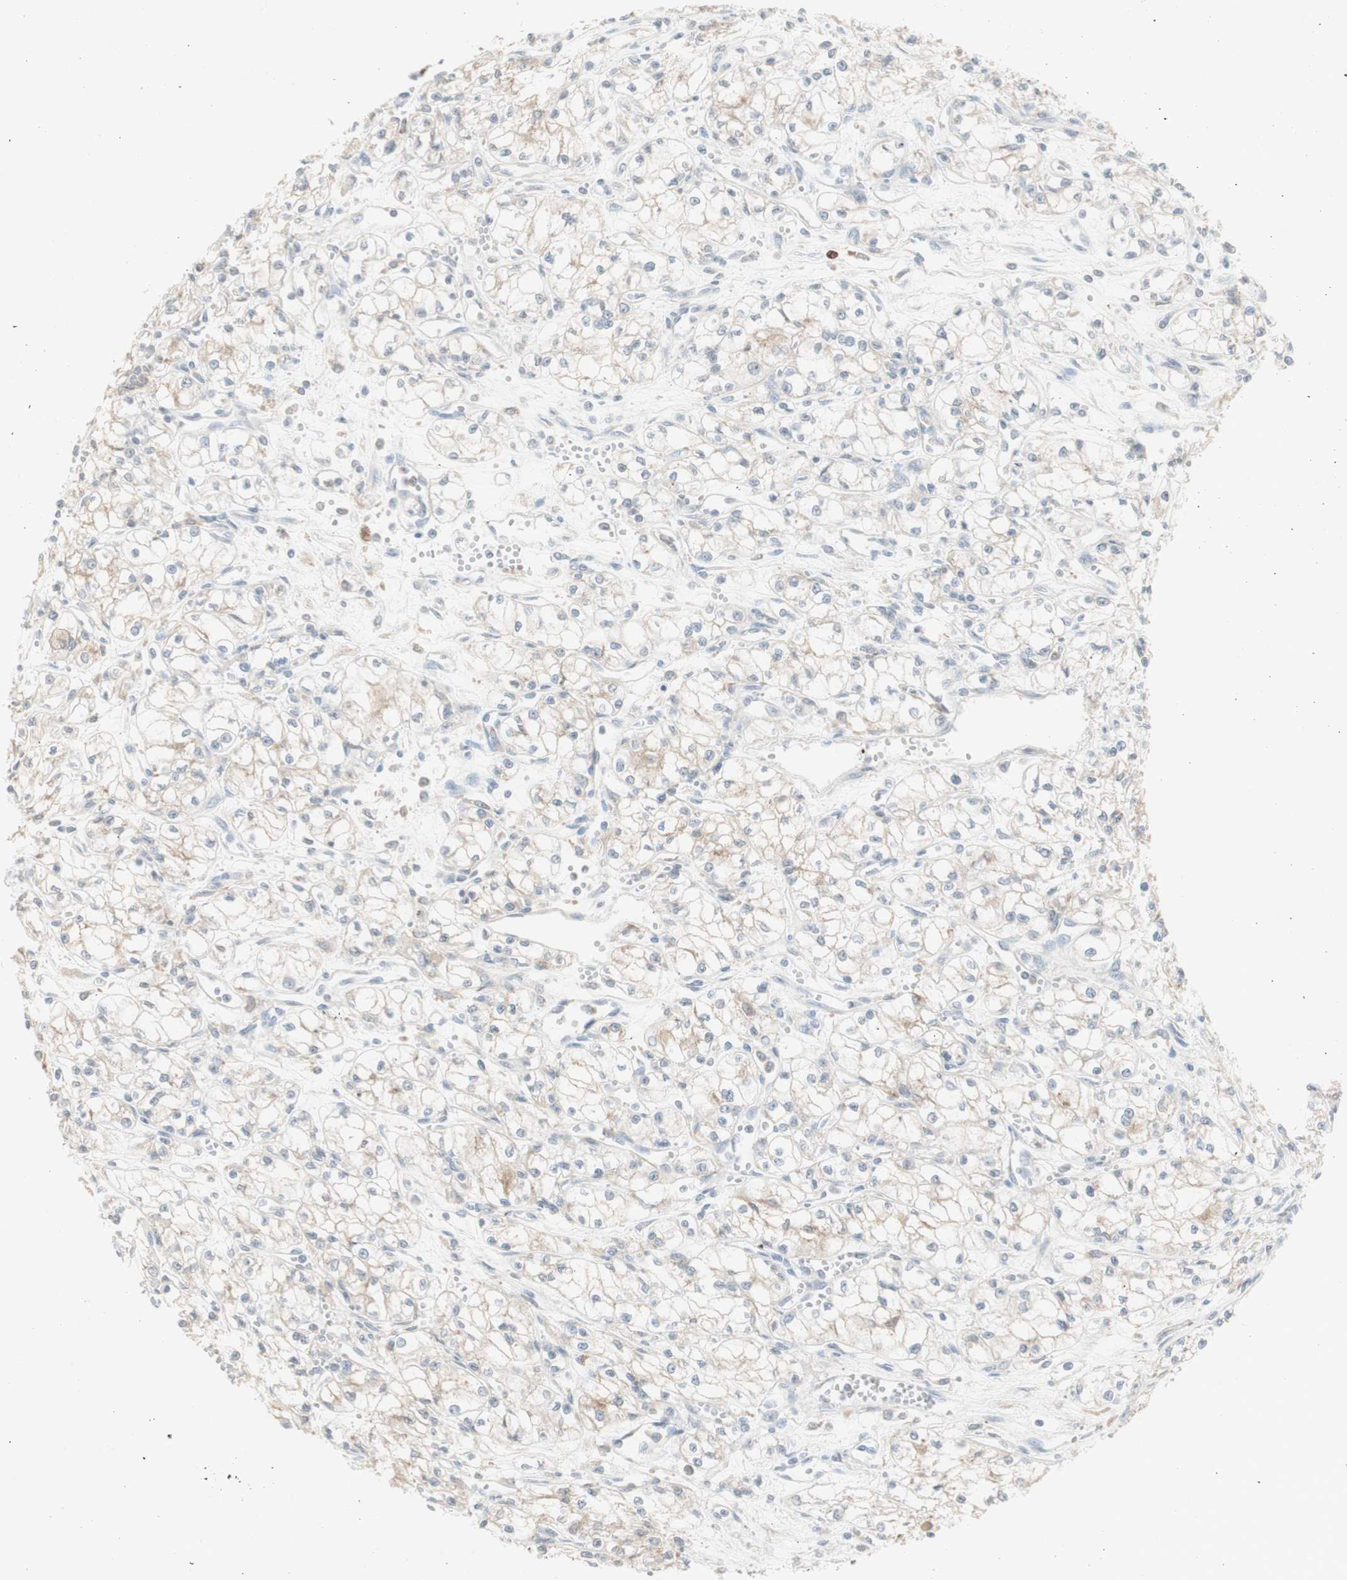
{"staining": {"intensity": "negative", "quantity": "none", "location": "none"}, "tissue": "renal cancer", "cell_type": "Tumor cells", "image_type": "cancer", "snomed": [{"axis": "morphology", "description": "Normal tissue, NOS"}, {"axis": "morphology", "description": "Adenocarcinoma, NOS"}, {"axis": "topography", "description": "Kidney"}], "caption": "This image is of adenocarcinoma (renal) stained with immunohistochemistry (IHC) to label a protein in brown with the nuclei are counter-stained blue. There is no expression in tumor cells.", "gene": "ATP6V1B1", "patient": {"sex": "male", "age": 59}}